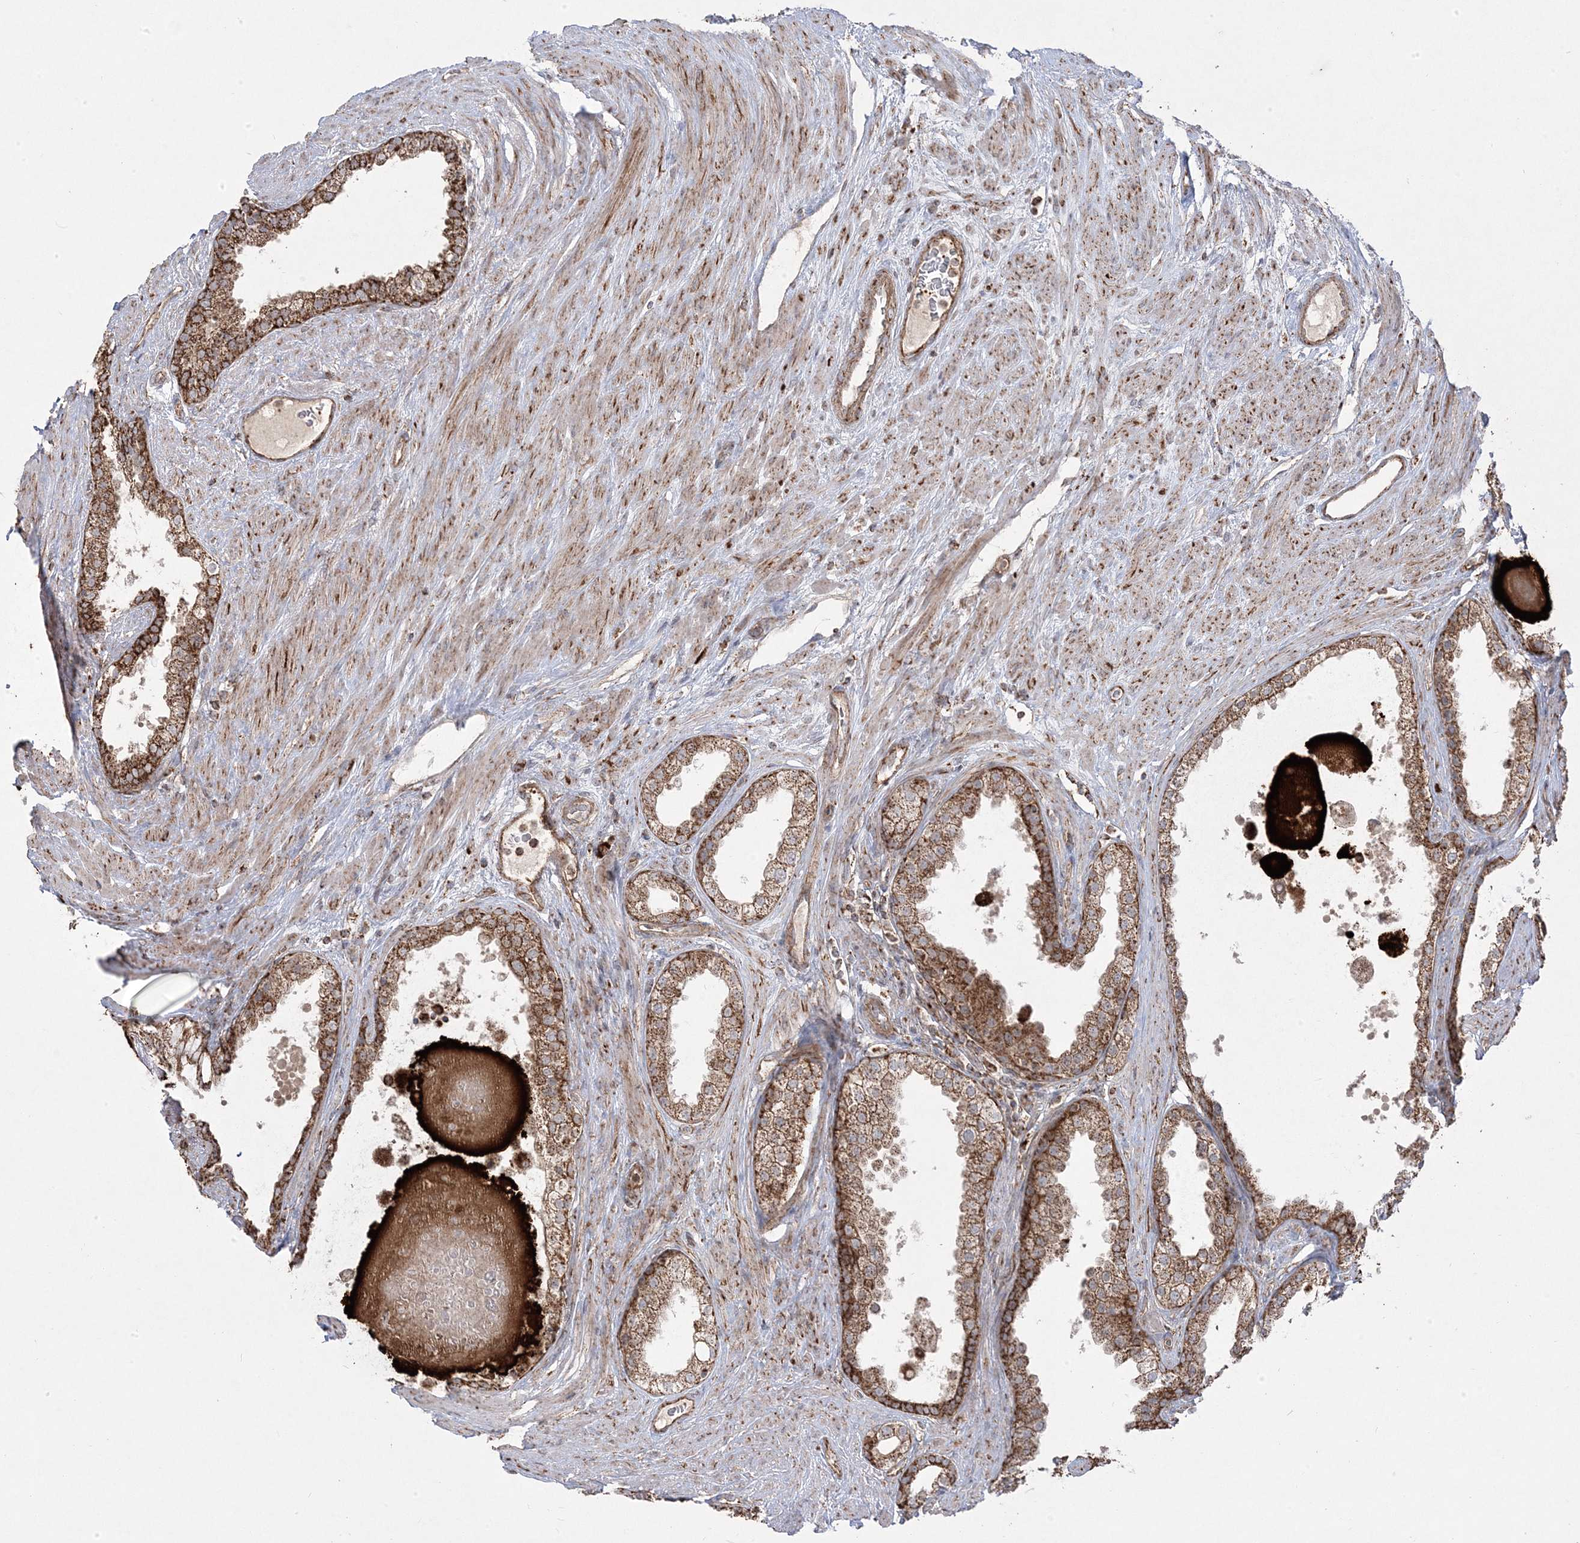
{"staining": {"intensity": "strong", "quantity": ">75%", "location": "cytoplasmic/membranous"}, "tissue": "prostate cancer", "cell_type": "Tumor cells", "image_type": "cancer", "snomed": [{"axis": "morphology", "description": "Adenocarcinoma, High grade"}, {"axis": "topography", "description": "Prostate"}], "caption": "Brown immunohistochemical staining in prostate cancer (high-grade adenocarcinoma) displays strong cytoplasmic/membranous staining in about >75% of tumor cells.", "gene": "CLUAP1", "patient": {"sex": "male", "age": 70}}